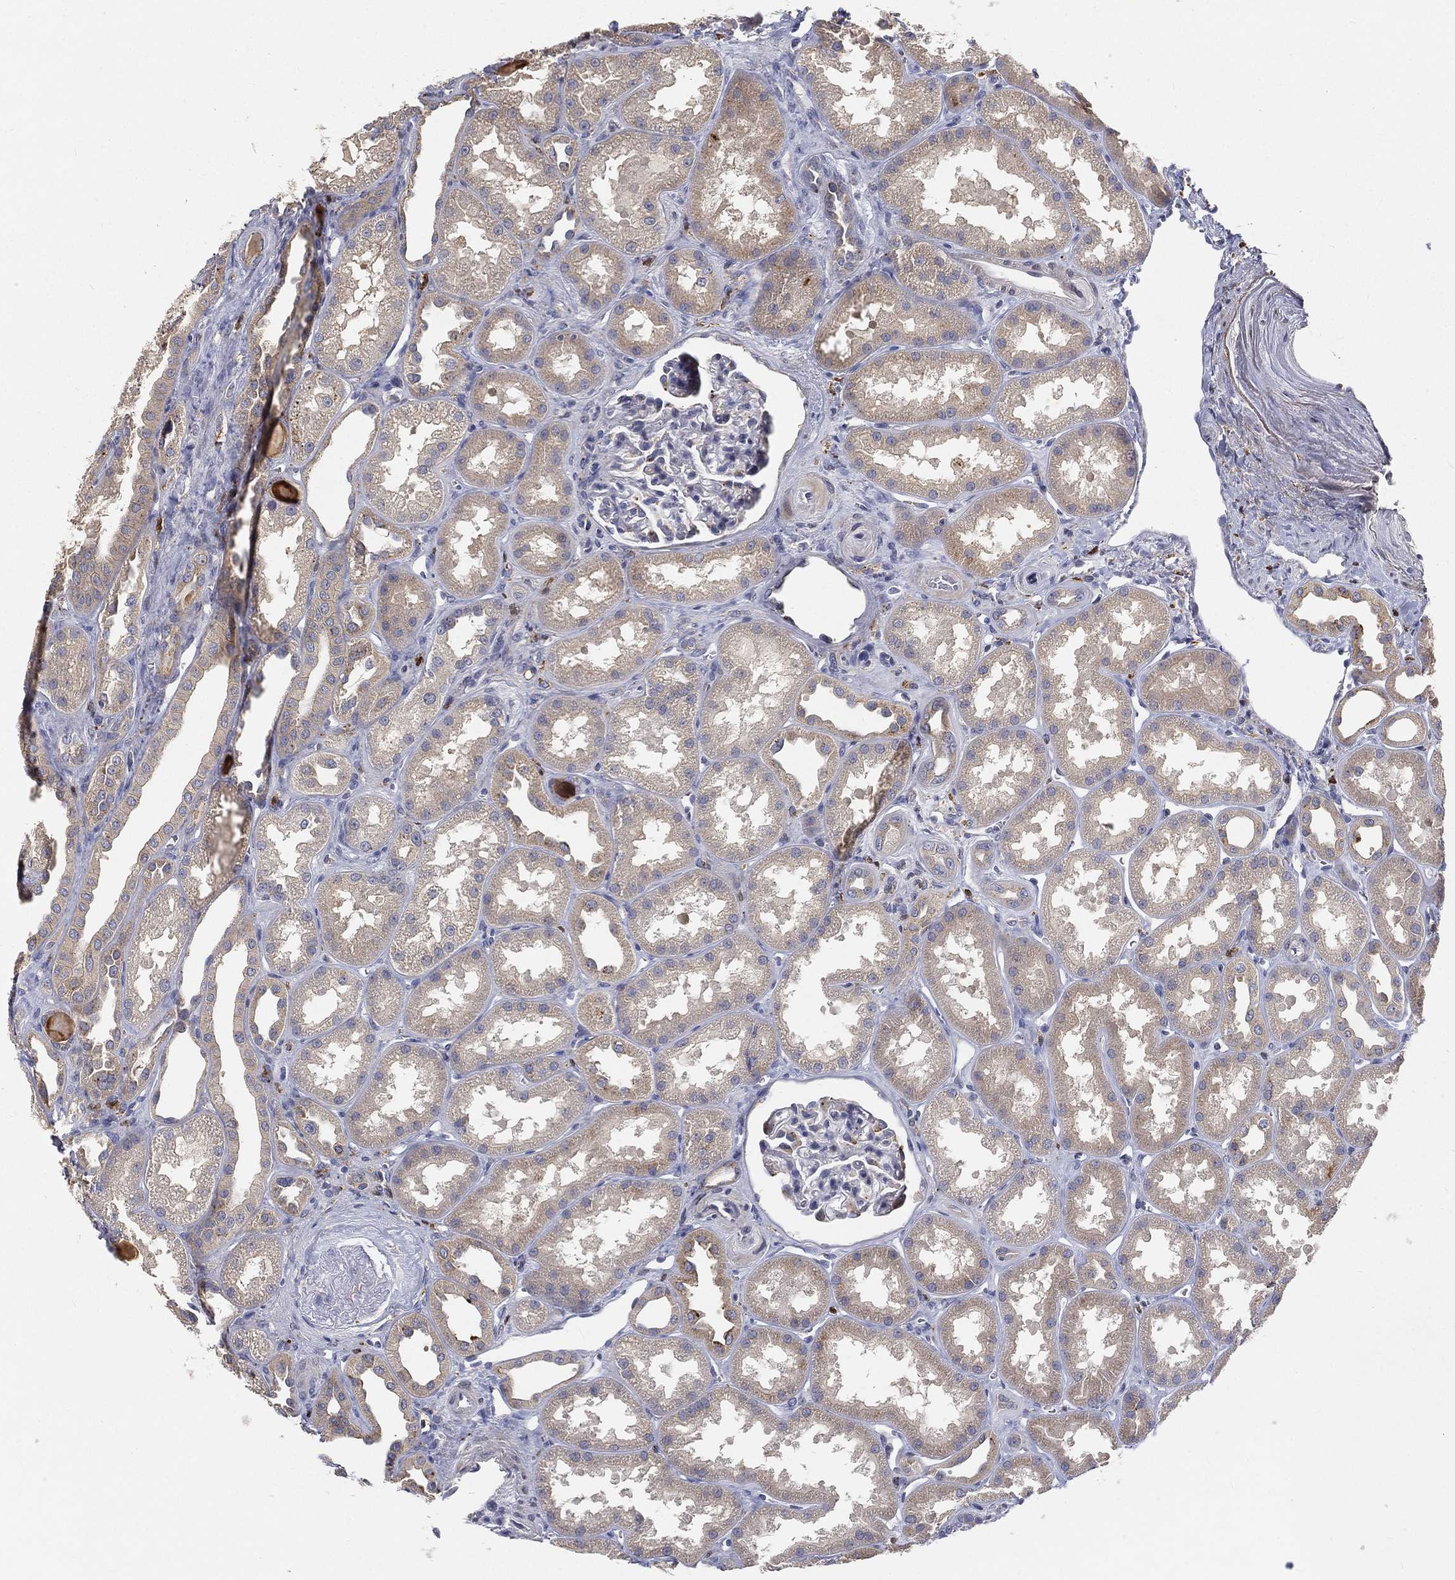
{"staining": {"intensity": "negative", "quantity": "none", "location": "none"}, "tissue": "kidney", "cell_type": "Cells in glomeruli", "image_type": "normal", "snomed": [{"axis": "morphology", "description": "Normal tissue, NOS"}, {"axis": "topography", "description": "Kidney"}], "caption": "DAB (3,3'-diaminobenzidine) immunohistochemical staining of benign kidney displays no significant staining in cells in glomeruli.", "gene": "CTSL", "patient": {"sex": "male", "age": 61}}